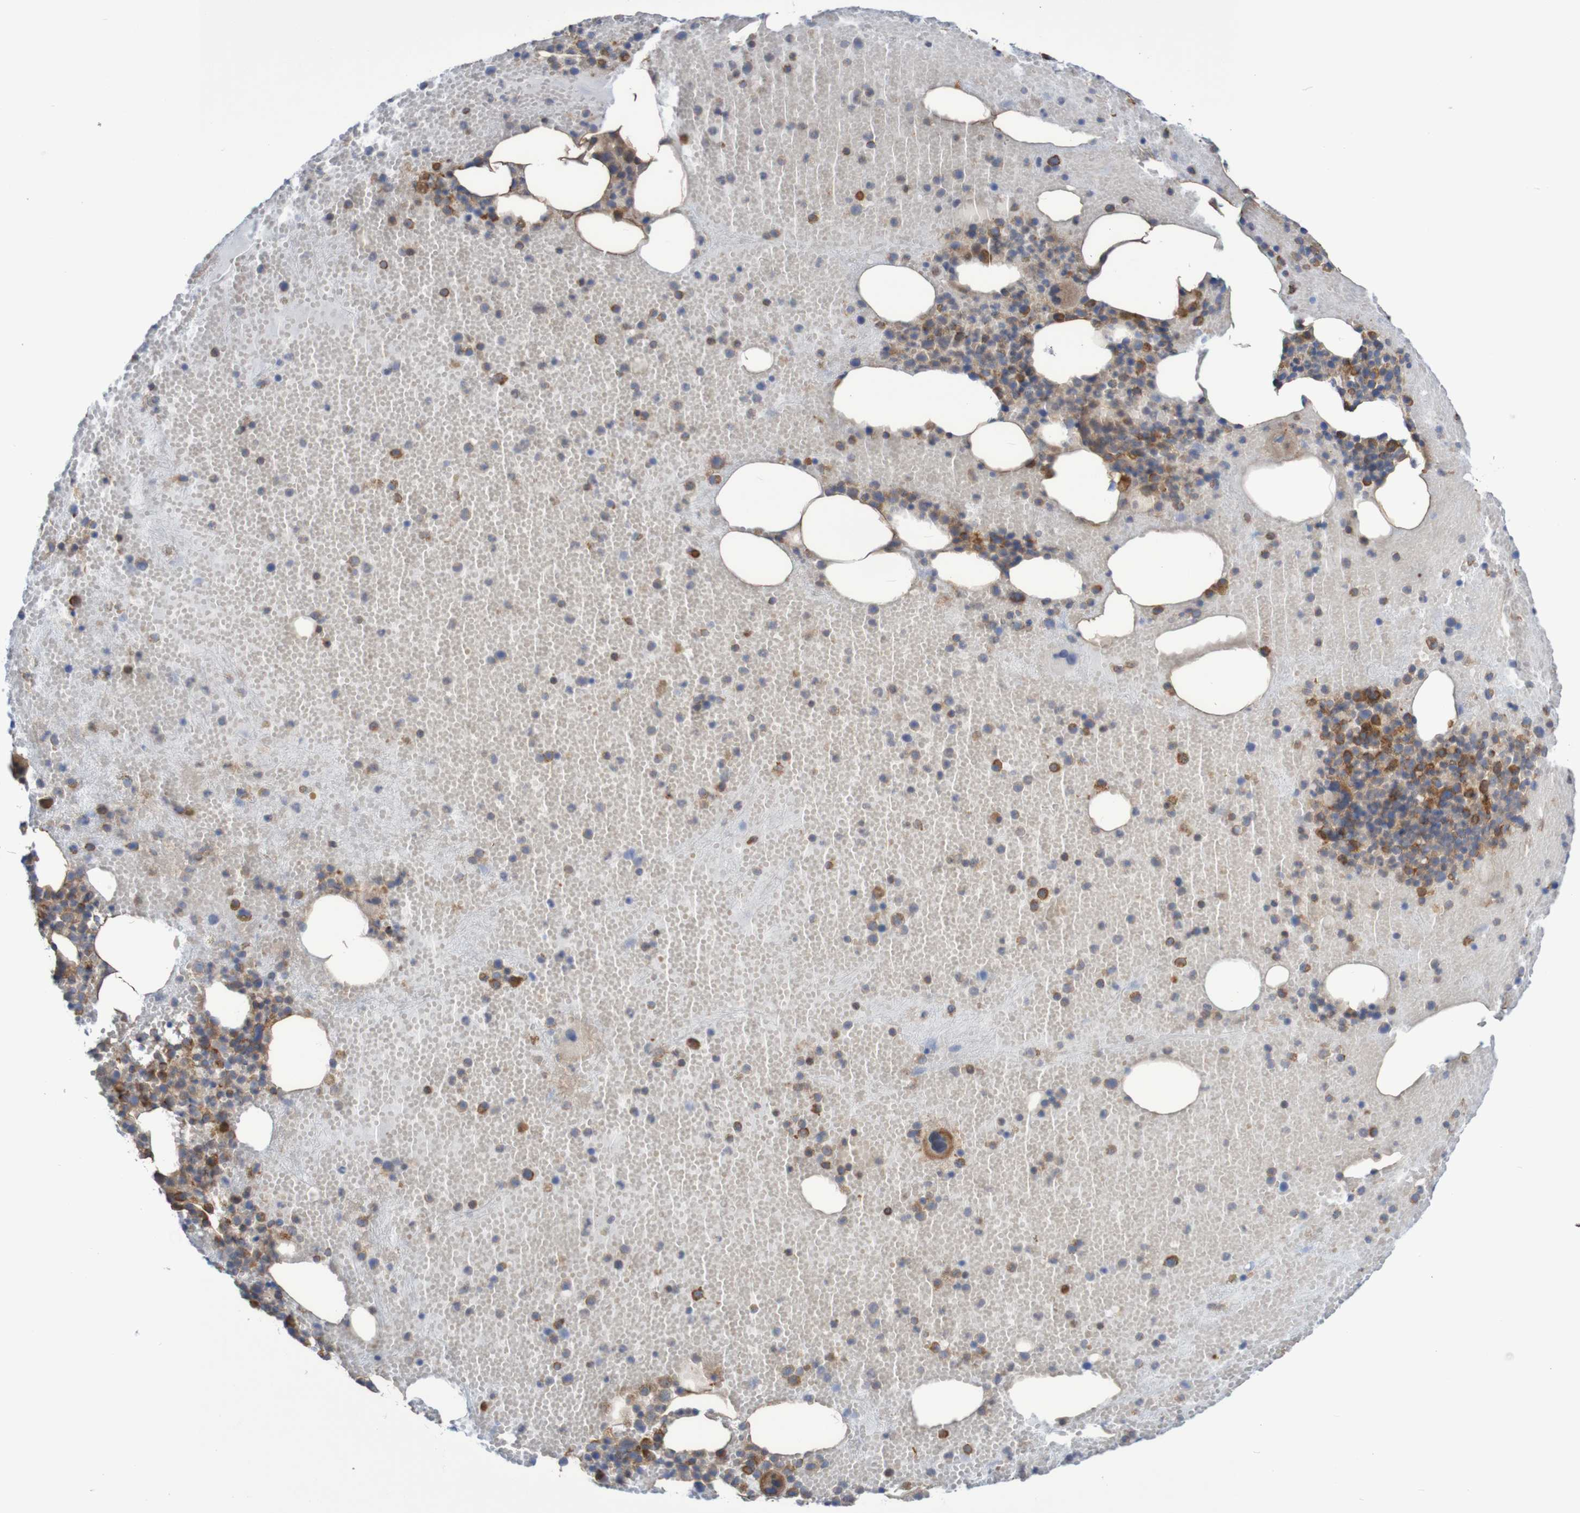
{"staining": {"intensity": "moderate", "quantity": ">75%", "location": "cytoplasmic/membranous"}, "tissue": "bone marrow", "cell_type": "Hematopoietic cells", "image_type": "normal", "snomed": [{"axis": "morphology", "description": "Normal tissue, NOS"}, {"axis": "morphology", "description": "Inflammation, NOS"}, {"axis": "topography", "description": "Bone marrow"}], "caption": "Moderate cytoplasmic/membranous expression is present in about >75% of hematopoietic cells in normal bone marrow. Nuclei are stained in blue.", "gene": "LRRC47", "patient": {"sex": "male", "age": 43}}